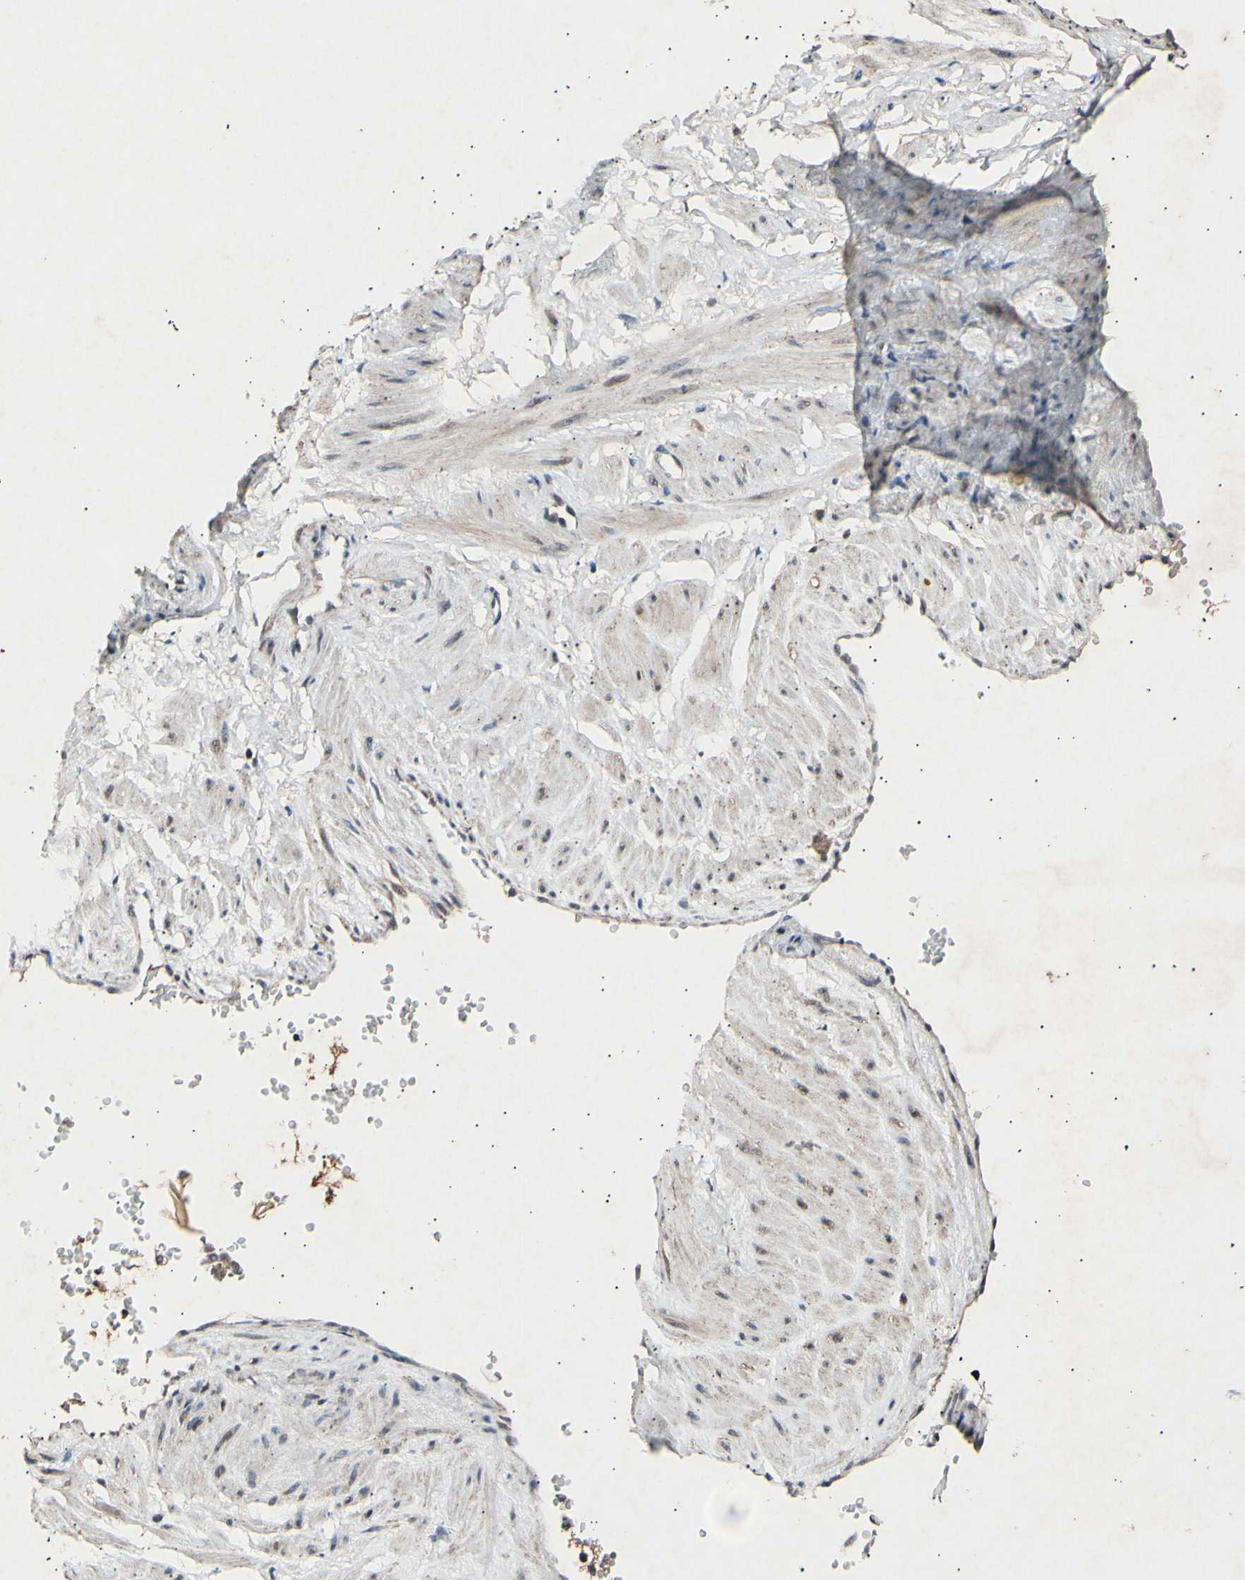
{"staining": {"intensity": "negative", "quantity": "none", "location": "none"}, "tissue": "adipose tissue", "cell_type": "Adipocytes", "image_type": "normal", "snomed": [{"axis": "morphology", "description": "Normal tissue, NOS"}, {"axis": "topography", "description": "Soft tissue"}, {"axis": "topography", "description": "Vascular tissue"}], "caption": "A high-resolution image shows immunohistochemistry (IHC) staining of unremarkable adipose tissue, which demonstrates no significant expression in adipocytes. (DAB (3,3'-diaminobenzidine) immunohistochemistry visualized using brightfield microscopy, high magnification).", "gene": "ADCY3", "patient": {"sex": "female", "age": 35}}